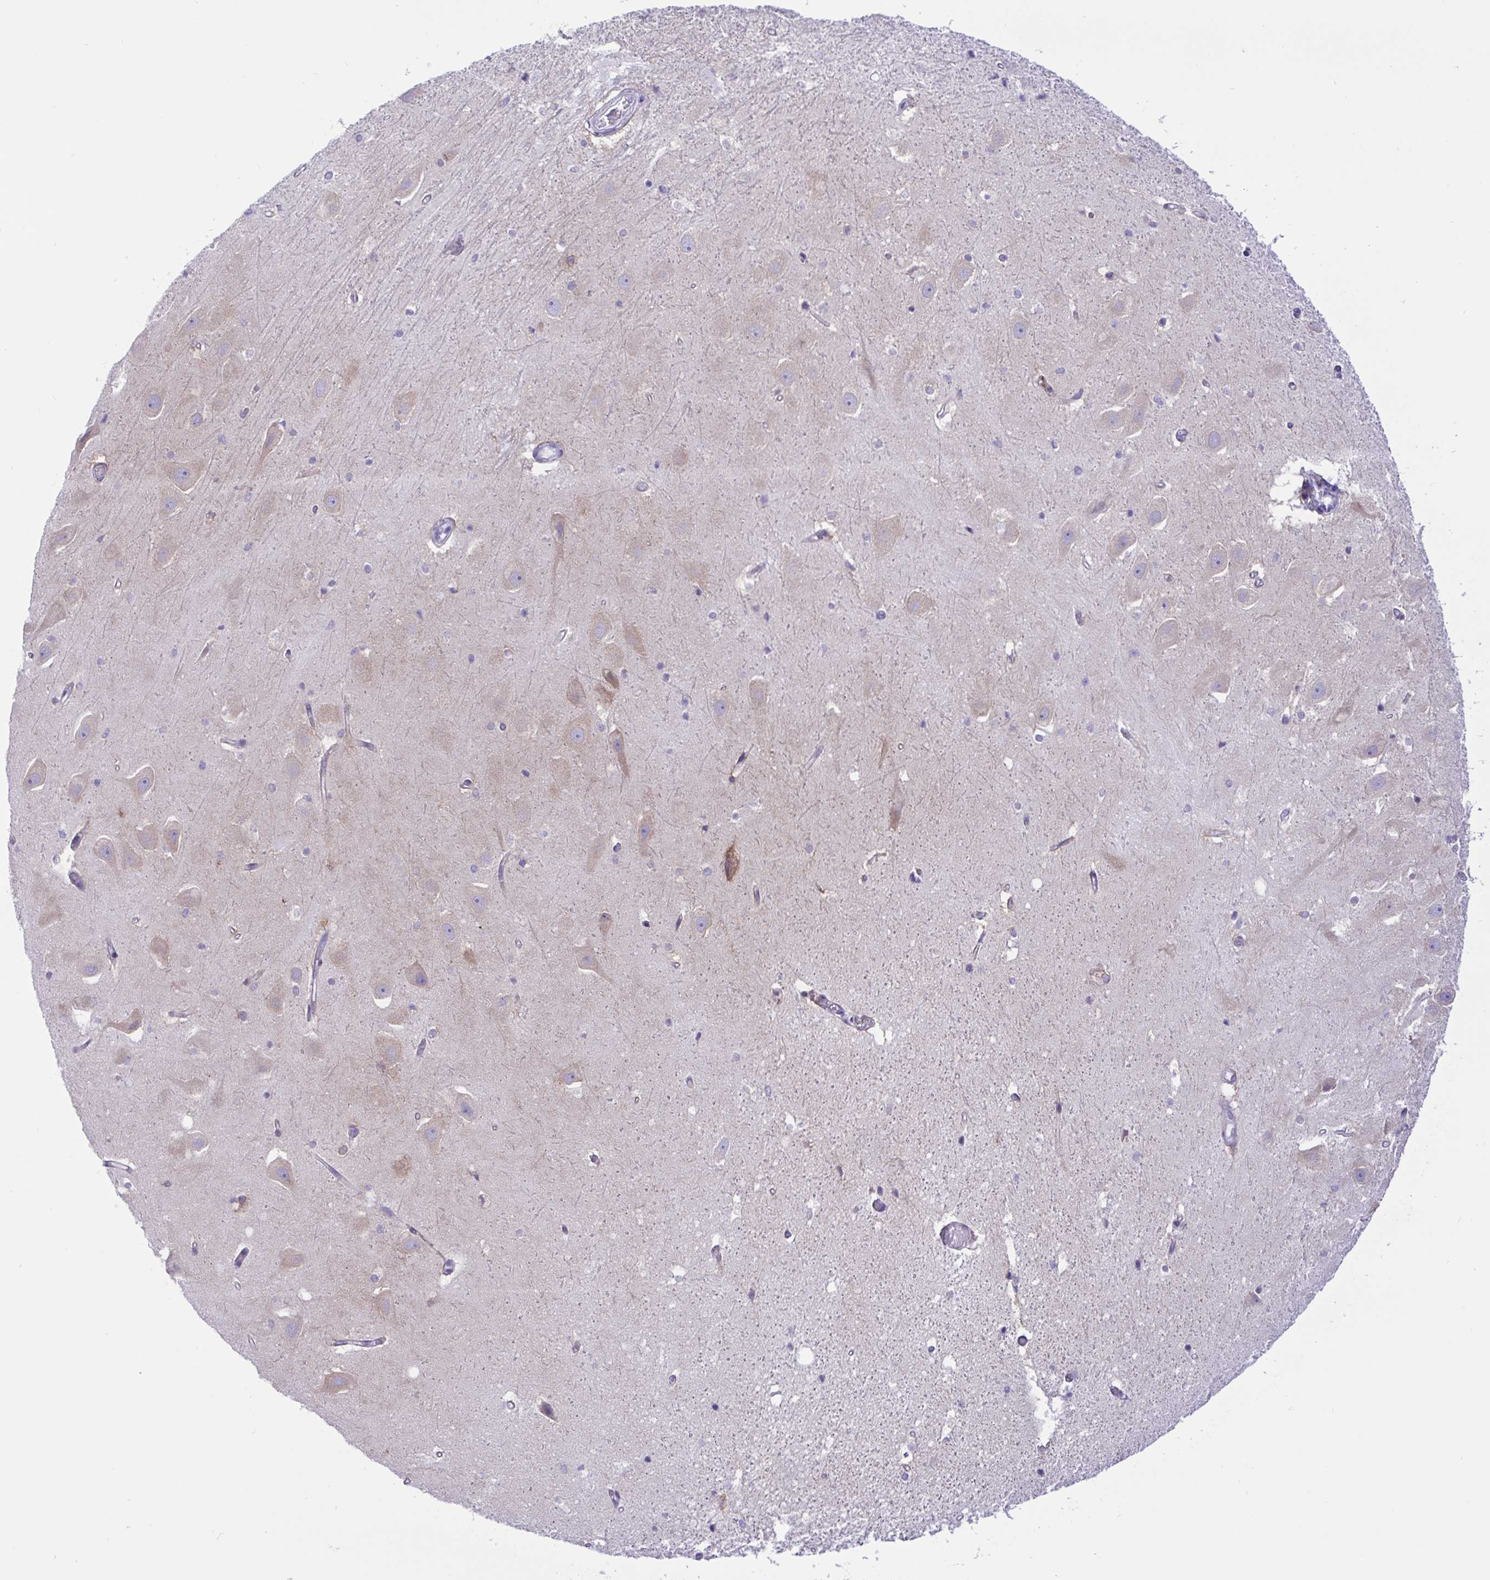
{"staining": {"intensity": "negative", "quantity": "none", "location": "none"}, "tissue": "hippocampus", "cell_type": "Glial cells", "image_type": "normal", "snomed": [{"axis": "morphology", "description": "Normal tissue, NOS"}, {"axis": "topography", "description": "Hippocampus"}], "caption": "Histopathology image shows no protein expression in glial cells of benign hippocampus.", "gene": "SREBF1", "patient": {"sex": "male", "age": 63}}